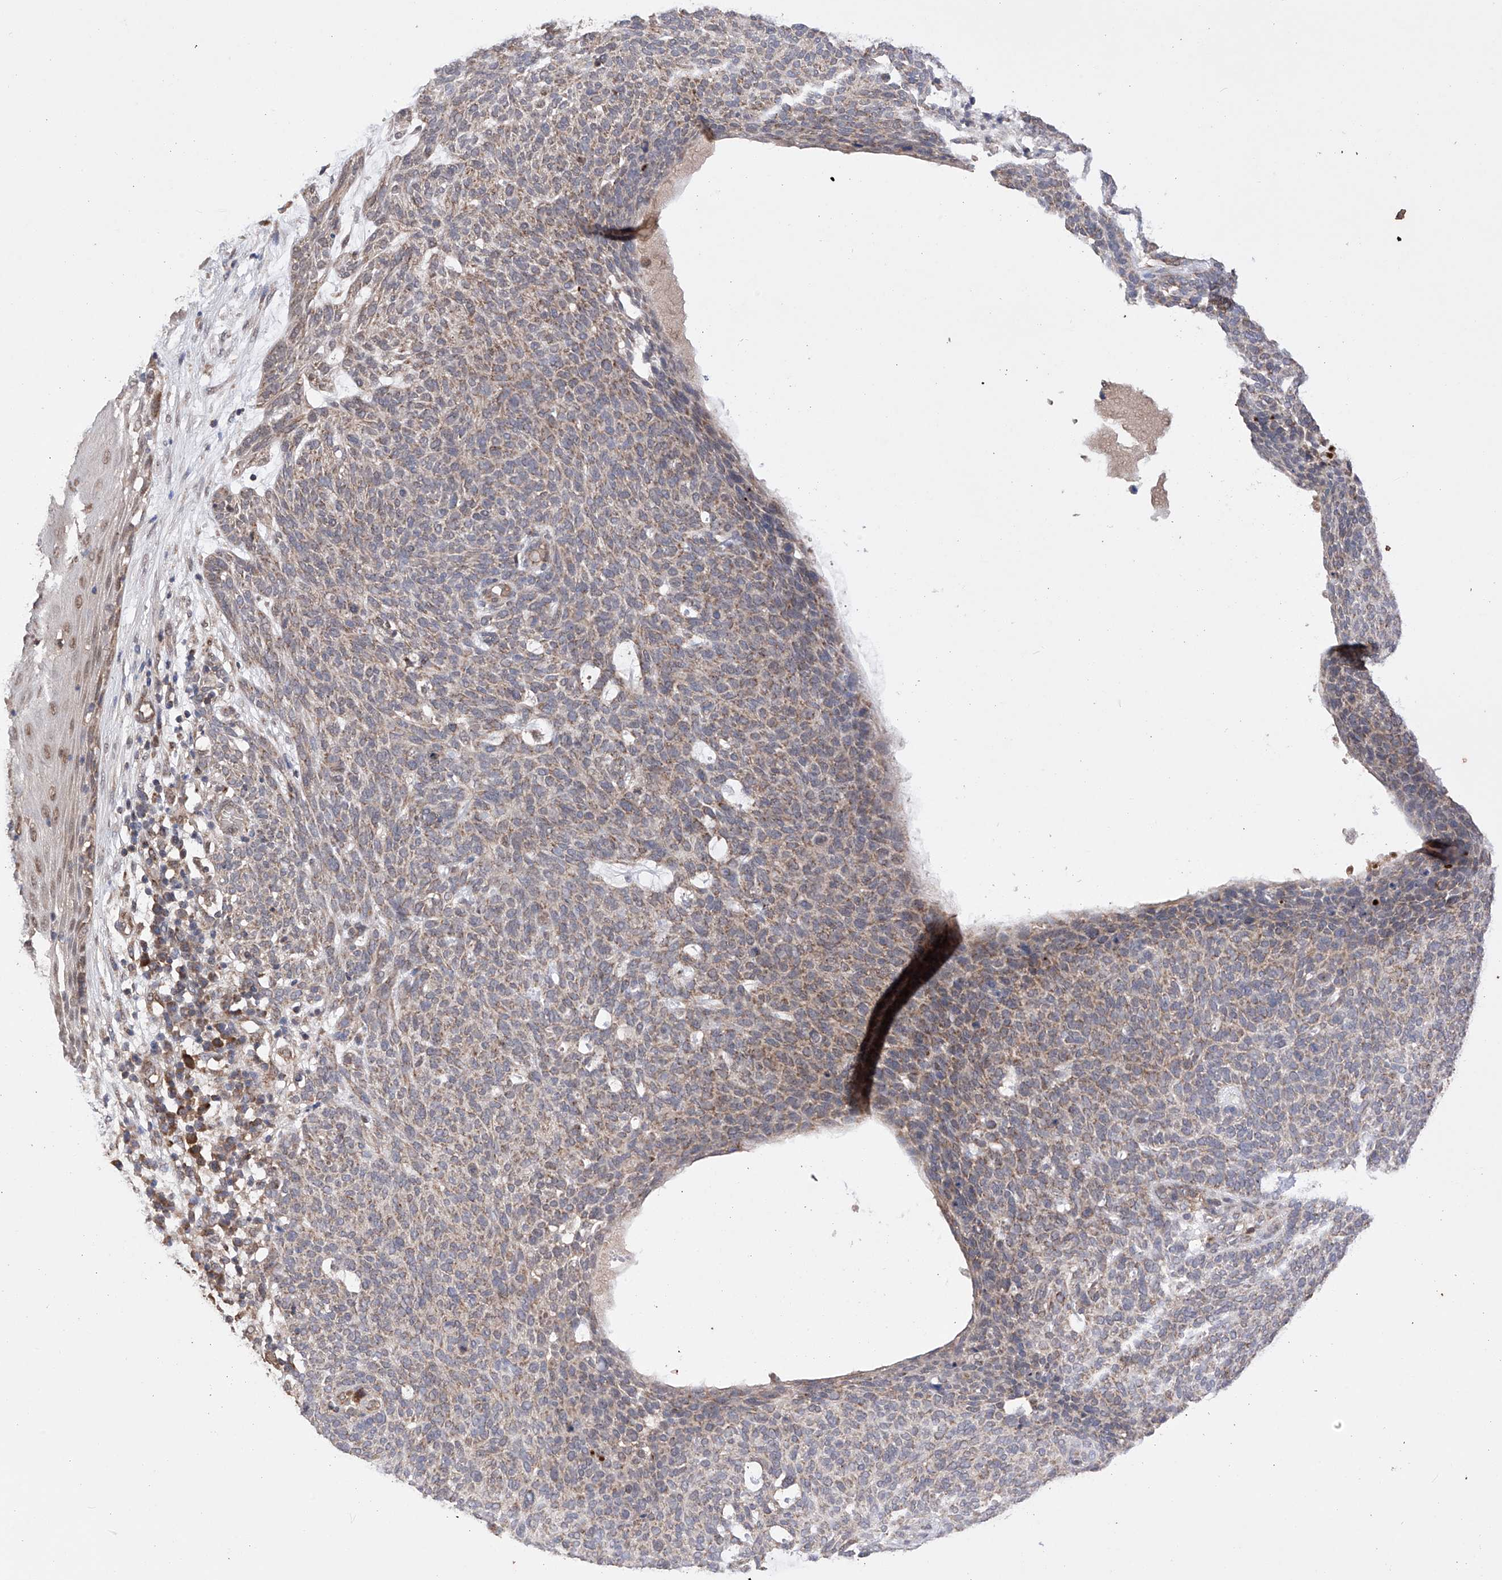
{"staining": {"intensity": "weak", "quantity": ">75%", "location": "cytoplasmic/membranous"}, "tissue": "skin cancer", "cell_type": "Tumor cells", "image_type": "cancer", "snomed": [{"axis": "morphology", "description": "Squamous cell carcinoma, NOS"}, {"axis": "topography", "description": "Skin"}], "caption": "Brown immunohistochemical staining in squamous cell carcinoma (skin) exhibits weak cytoplasmic/membranous staining in approximately >75% of tumor cells.", "gene": "SDHAF4", "patient": {"sex": "female", "age": 90}}